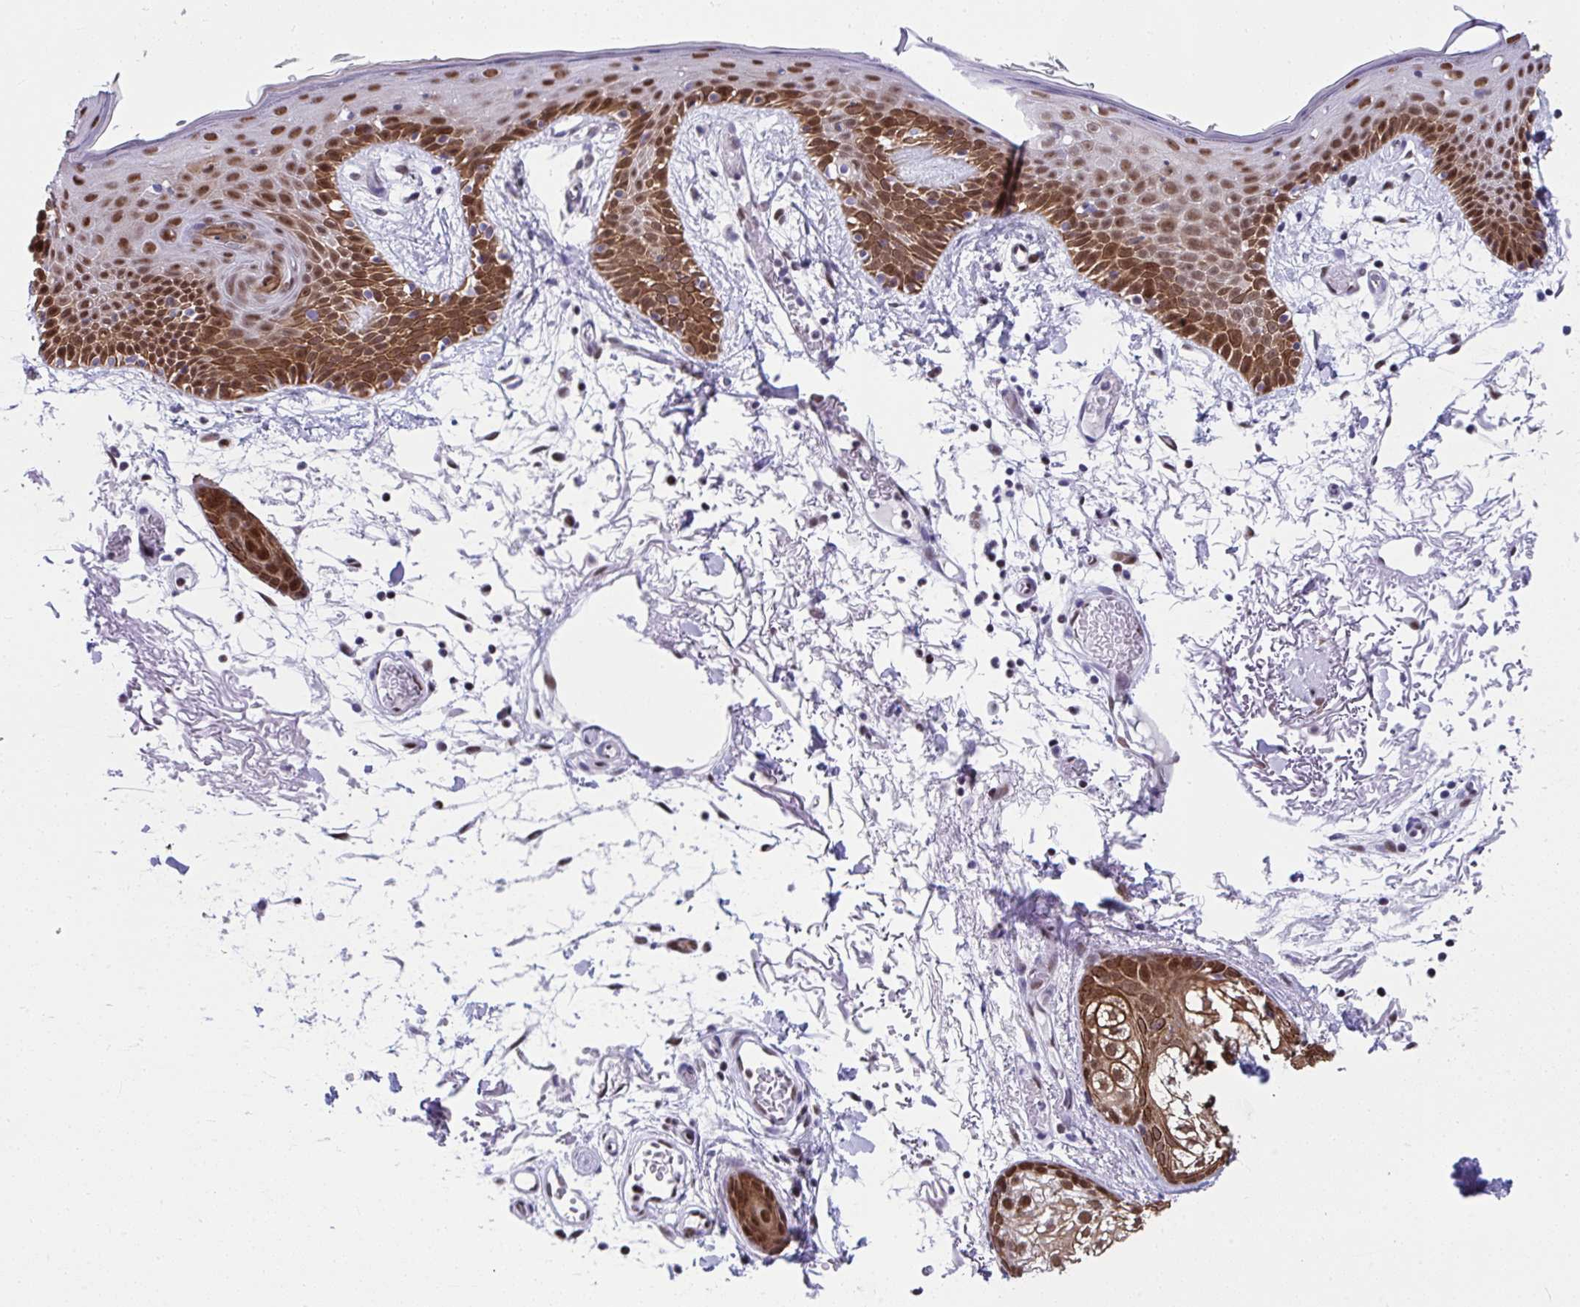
{"staining": {"intensity": "moderate", "quantity": "<25%", "location": "nuclear"}, "tissue": "skin", "cell_type": "Fibroblasts", "image_type": "normal", "snomed": [{"axis": "morphology", "description": "Normal tissue, NOS"}, {"axis": "topography", "description": "Skin"}], "caption": "Skin stained with DAB immunohistochemistry (IHC) shows low levels of moderate nuclear staining in about <25% of fibroblasts.", "gene": "SLC35C2", "patient": {"sex": "male", "age": 79}}